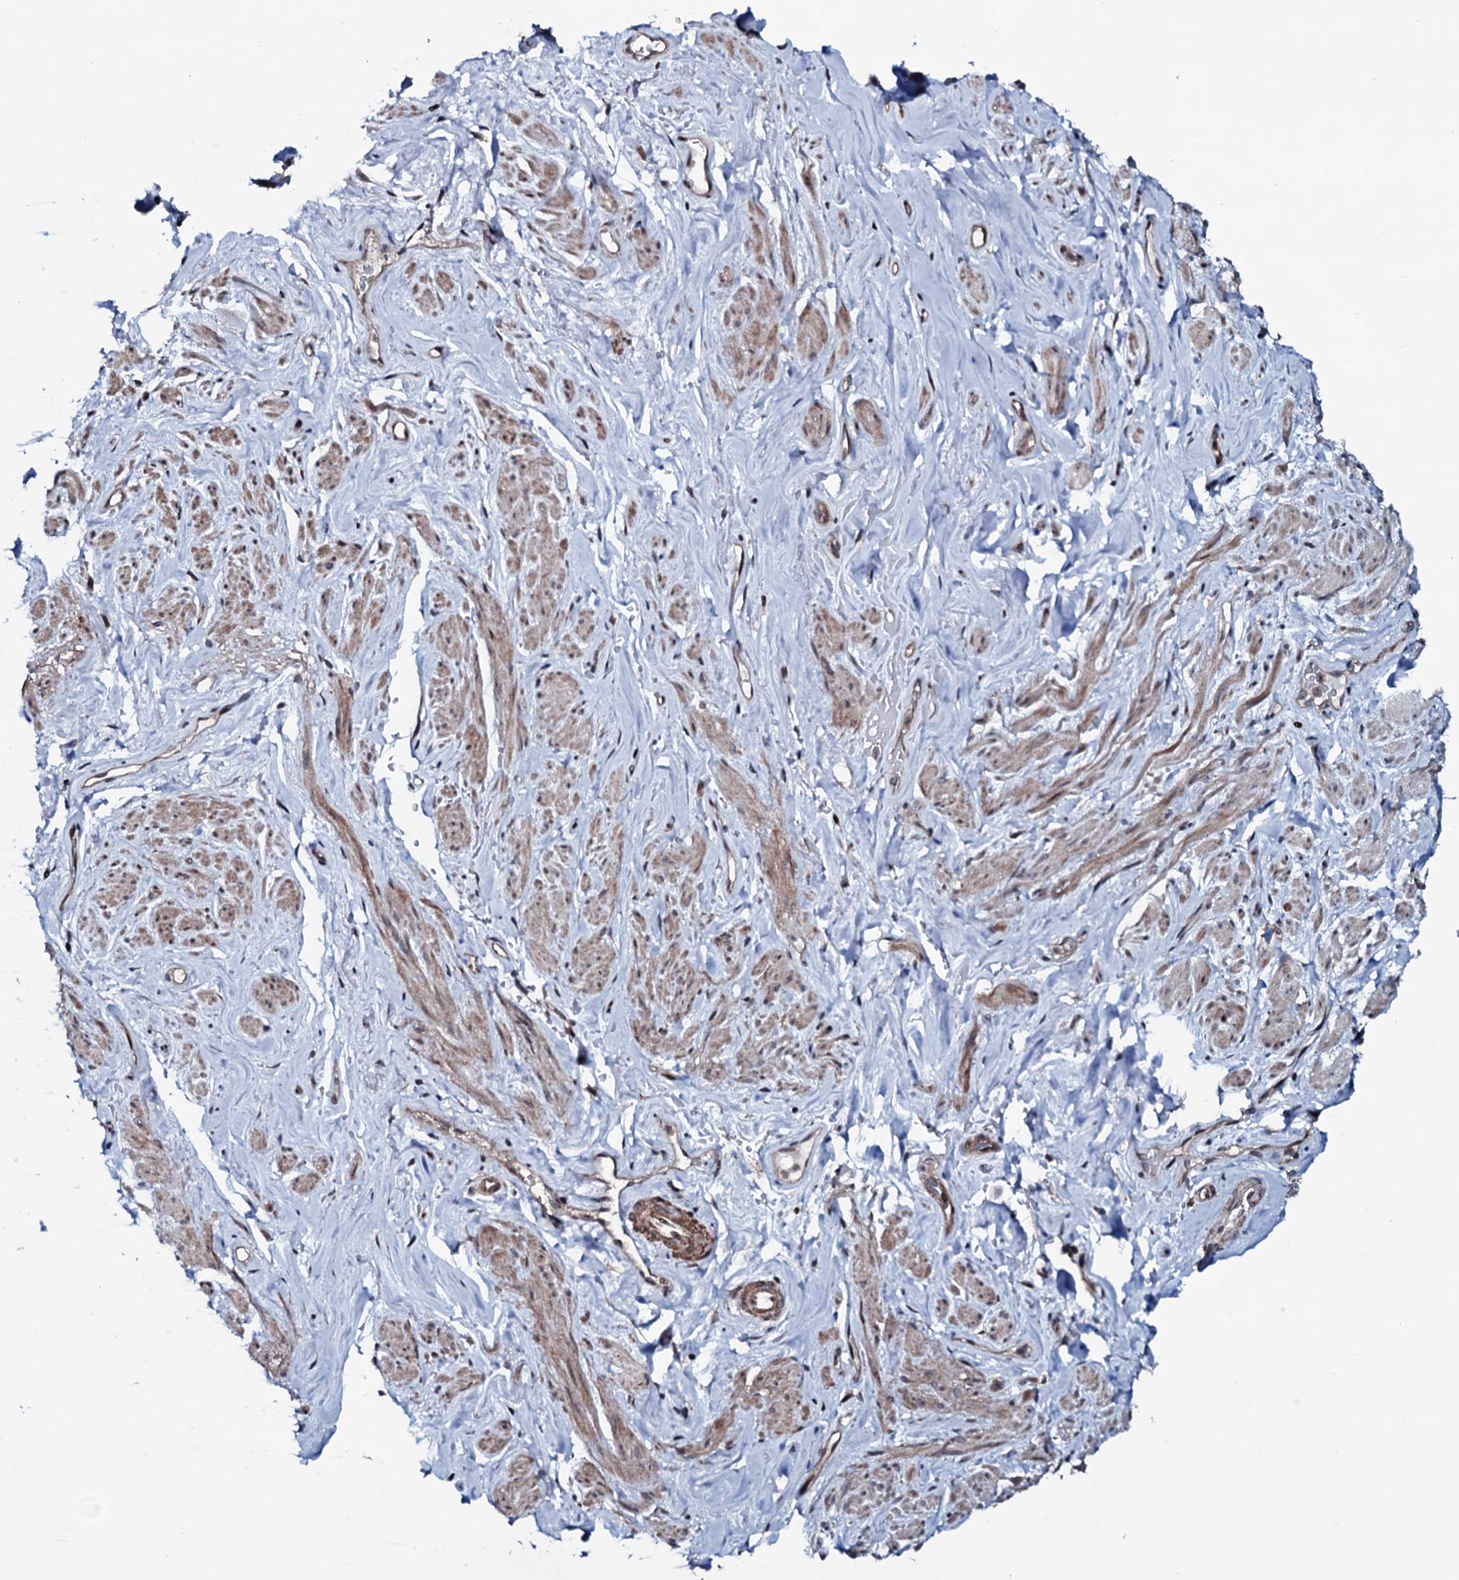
{"staining": {"intensity": "moderate", "quantity": "25%-75%", "location": "cytoplasmic/membranous,nuclear"}, "tissue": "smooth muscle", "cell_type": "Smooth muscle cells", "image_type": "normal", "snomed": [{"axis": "morphology", "description": "Normal tissue, NOS"}, {"axis": "topography", "description": "Smooth muscle"}, {"axis": "topography", "description": "Peripheral nerve tissue"}], "caption": "A micrograph showing moderate cytoplasmic/membranous,nuclear expression in approximately 25%-75% of smooth muscle cells in unremarkable smooth muscle, as visualized by brown immunohistochemical staining.", "gene": "OGFOD2", "patient": {"sex": "male", "age": 69}}